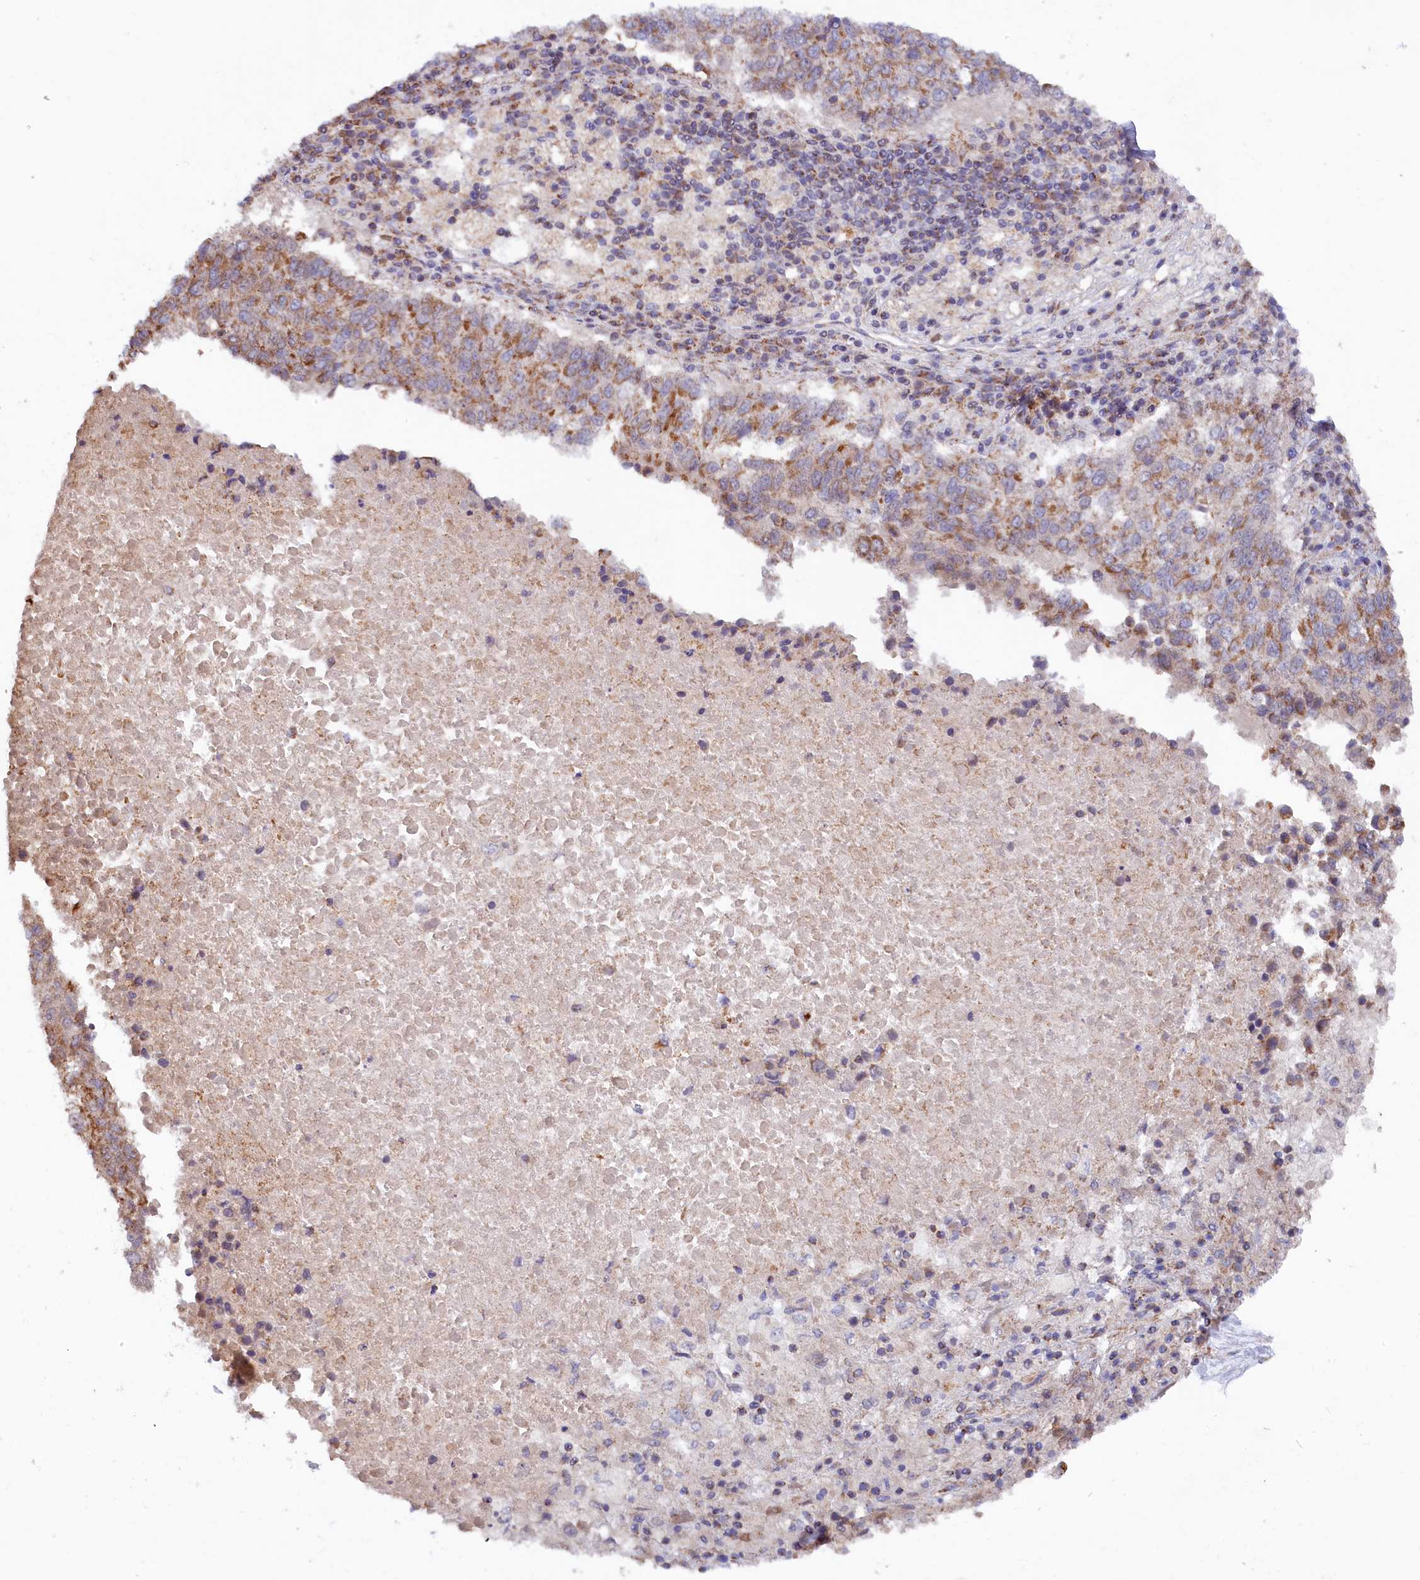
{"staining": {"intensity": "moderate", "quantity": "25%-75%", "location": "cytoplasmic/membranous"}, "tissue": "lung cancer", "cell_type": "Tumor cells", "image_type": "cancer", "snomed": [{"axis": "morphology", "description": "Squamous cell carcinoma, NOS"}, {"axis": "topography", "description": "Lung"}], "caption": "Brown immunohistochemical staining in lung cancer (squamous cell carcinoma) shows moderate cytoplasmic/membranous expression in about 25%-75% of tumor cells.", "gene": "MACROD1", "patient": {"sex": "male", "age": 73}}